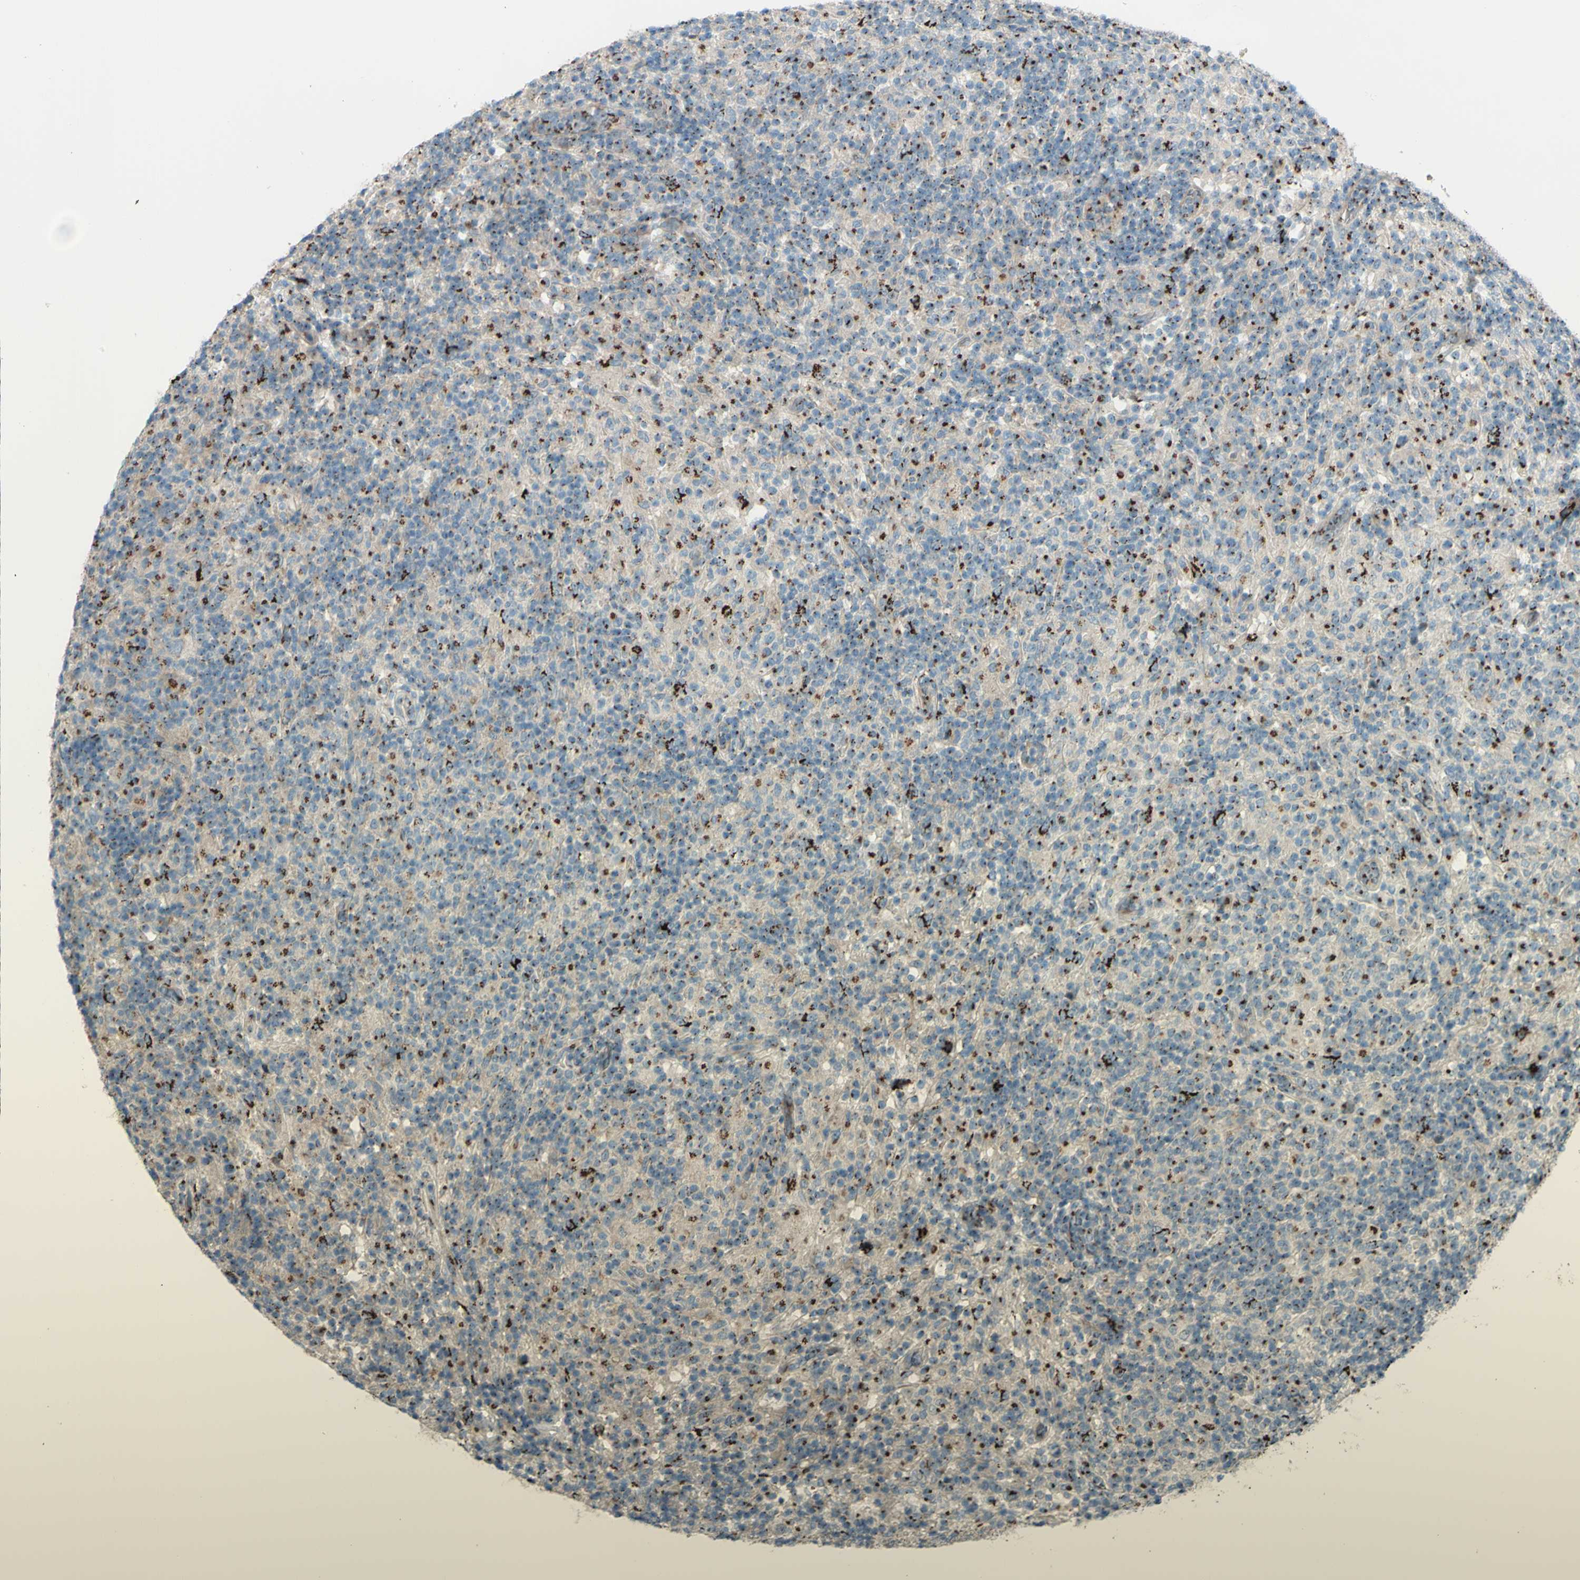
{"staining": {"intensity": "moderate", "quantity": ">75%", "location": "cytoplasmic/membranous"}, "tissue": "lymphoma", "cell_type": "Tumor cells", "image_type": "cancer", "snomed": [{"axis": "morphology", "description": "Hodgkin's disease, NOS"}, {"axis": "topography", "description": "Lymph node"}], "caption": "Protein expression by immunohistochemistry (IHC) exhibits moderate cytoplasmic/membranous staining in about >75% of tumor cells in Hodgkin's disease. (DAB IHC with brightfield microscopy, high magnification).", "gene": "BPNT2", "patient": {"sex": "male", "age": 70}}